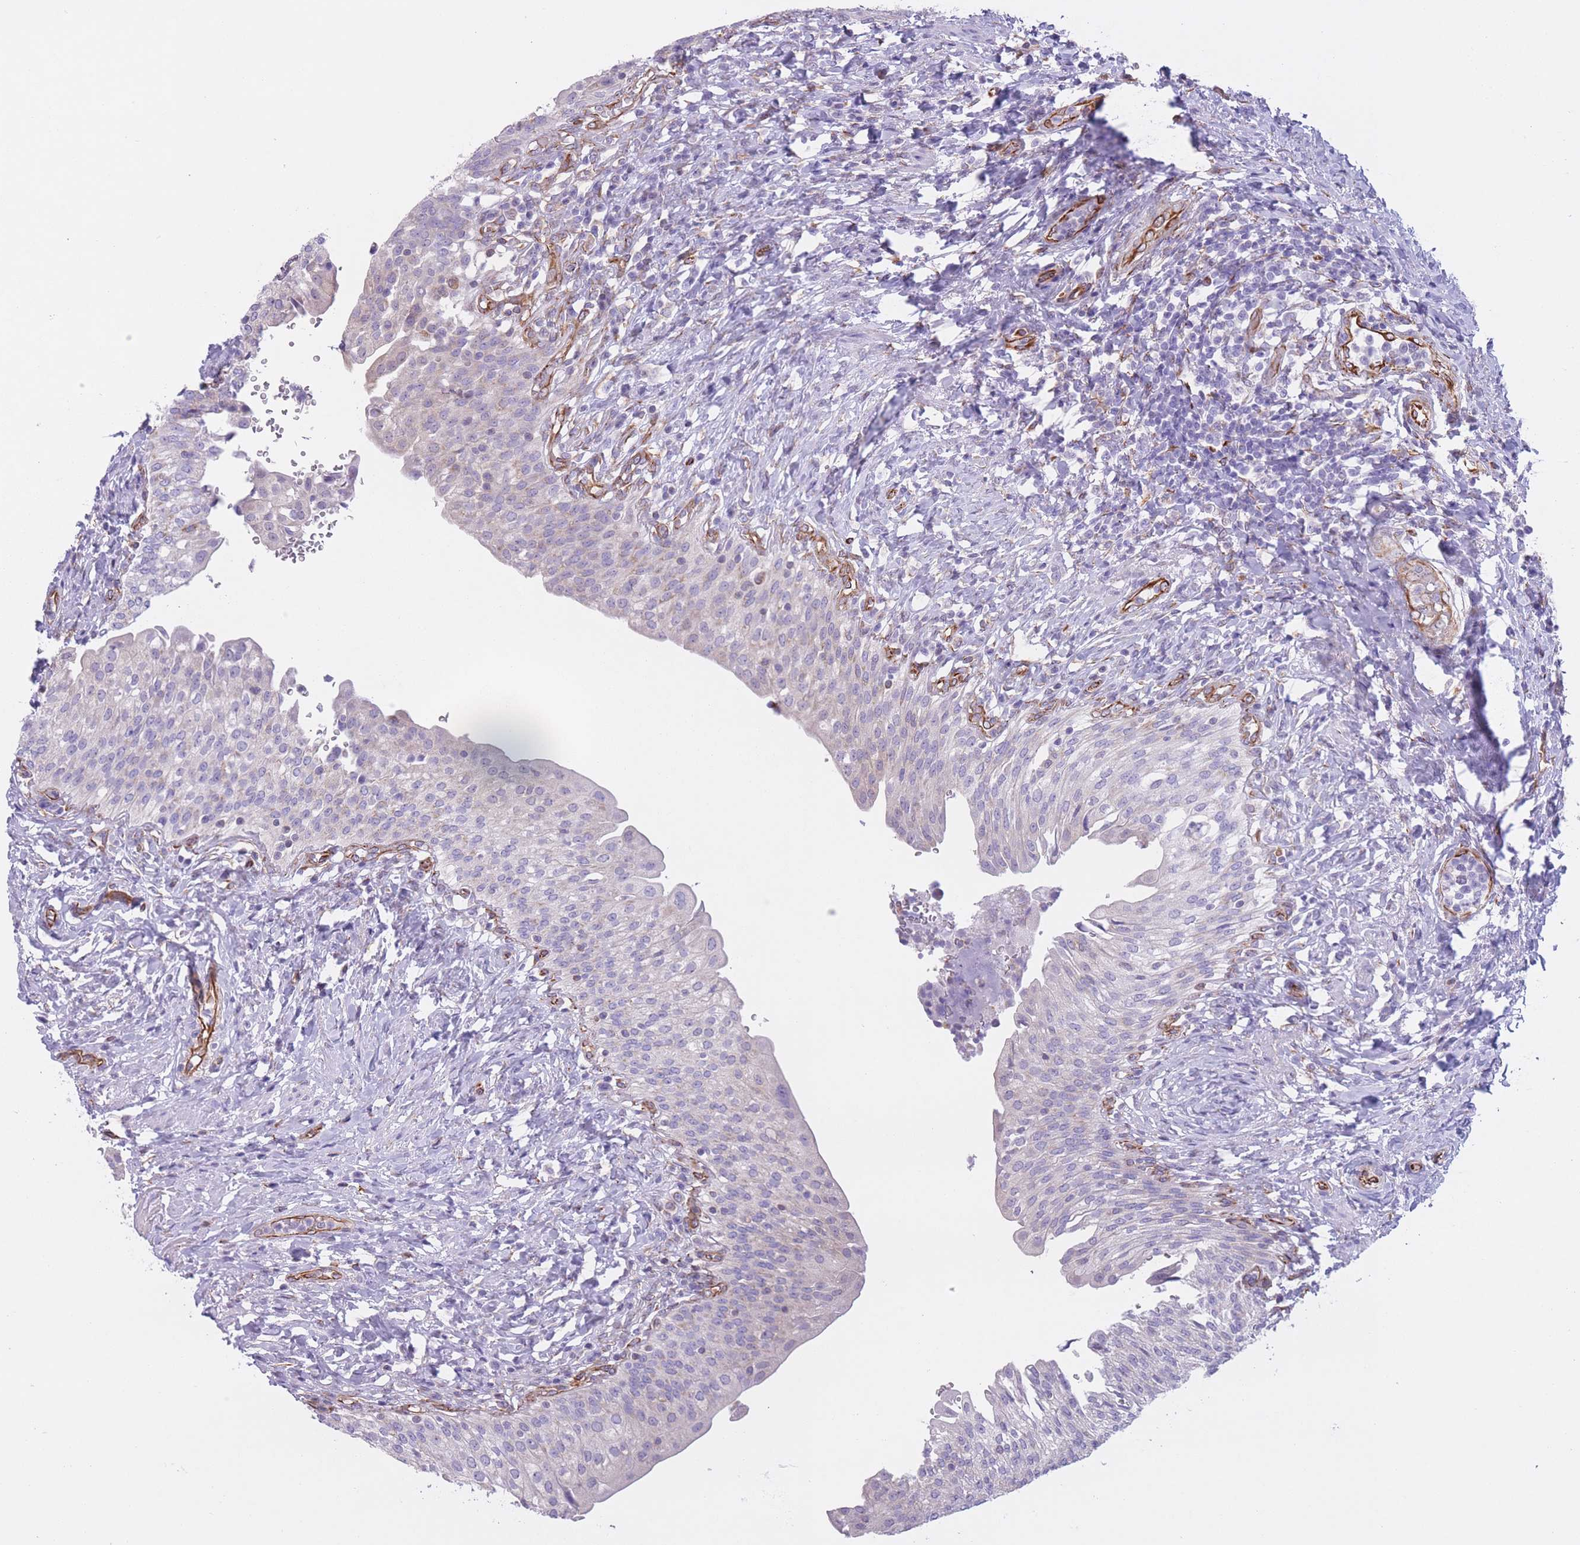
{"staining": {"intensity": "negative", "quantity": "none", "location": "none"}, "tissue": "urinary bladder", "cell_type": "Urothelial cells", "image_type": "normal", "snomed": [{"axis": "morphology", "description": "Normal tissue, NOS"}, {"axis": "morphology", "description": "Inflammation, NOS"}, {"axis": "topography", "description": "Urinary bladder"}], "caption": "The image shows no staining of urothelial cells in unremarkable urinary bladder.", "gene": "ATP5MF", "patient": {"sex": "male", "age": 64}}